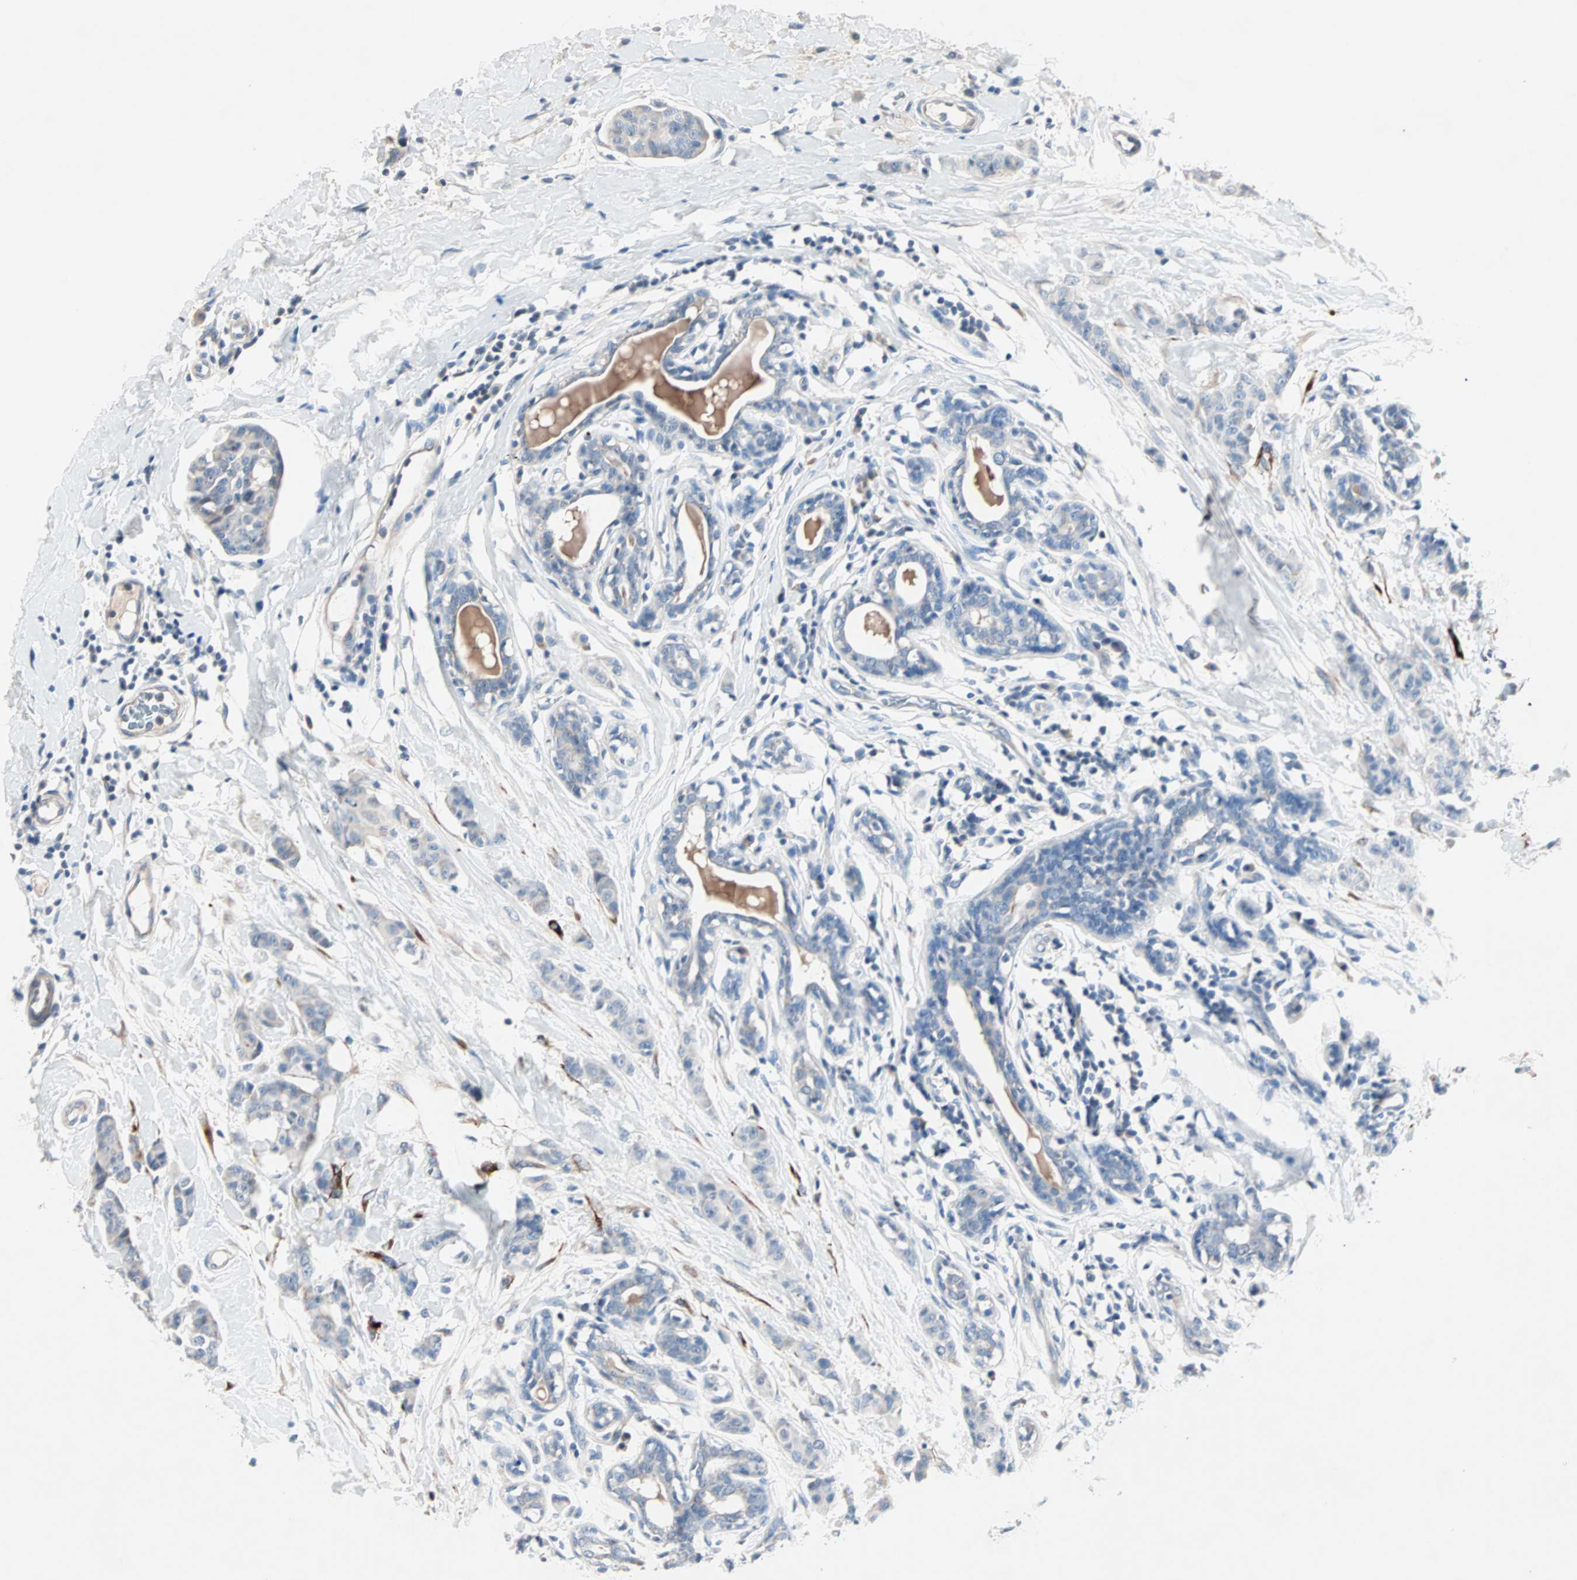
{"staining": {"intensity": "negative", "quantity": "none", "location": "none"}, "tissue": "breast cancer", "cell_type": "Tumor cells", "image_type": "cancer", "snomed": [{"axis": "morphology", "description": "Normal tissue, NOS"}, {"axis": "morphology", "description": "Duct carcinoma"}, {"axis": "topography", "description": "Breast"}], "caption": "IHC micrograph of human breast infiltrating ductal carcinoma stained for a protein (brown), which demonstrates no positivity in tumor cells. The staining was performed using DAB (3,3'-diaminobenzidine) to visualize the protein expression in brown, while the nuclei were stained in blue with hematoxylin (Magnification: 20x).", "gene": "NEFH", "patient": {"sex": "female", "age": 40}}